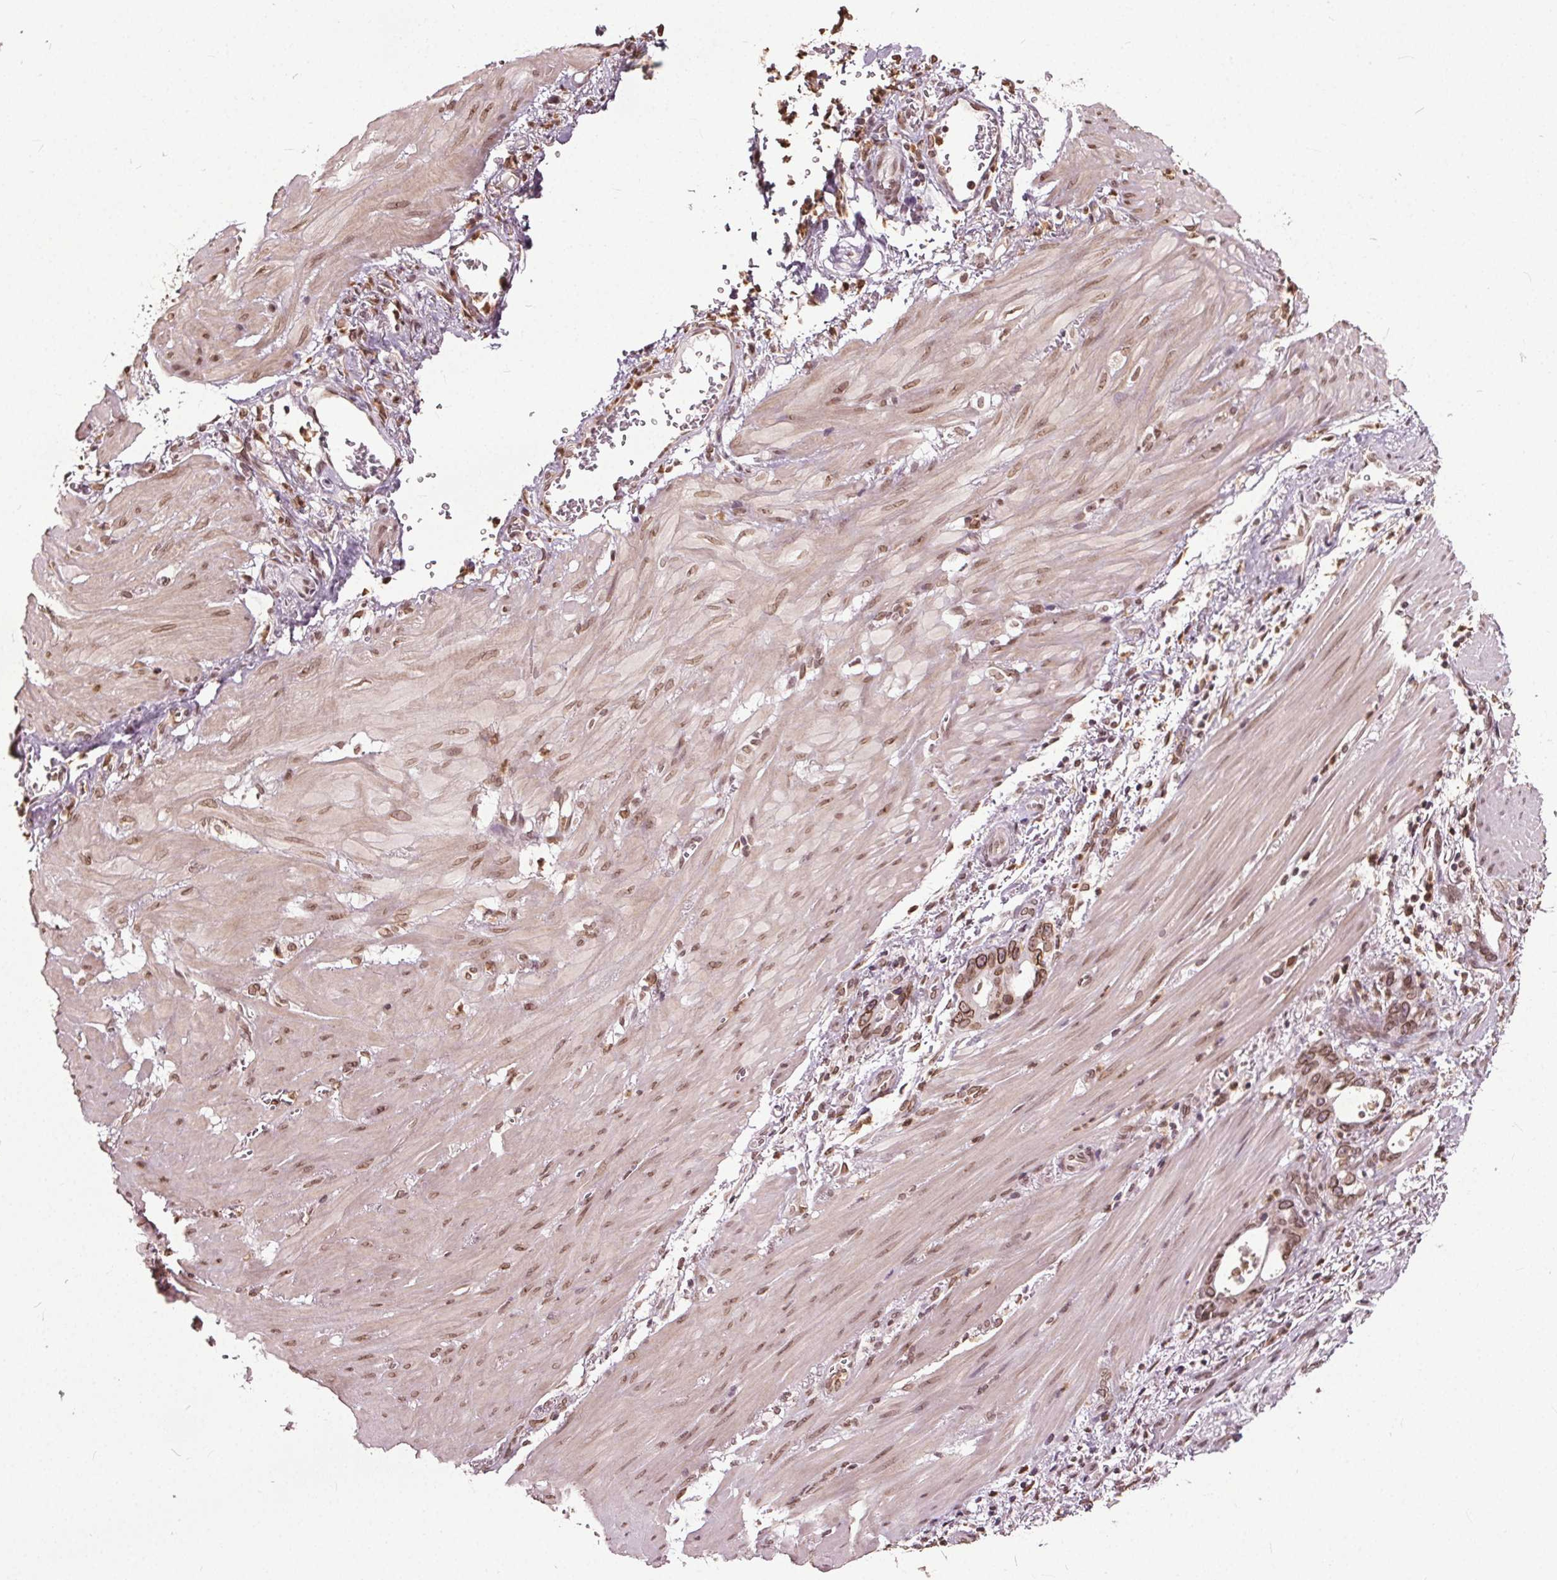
{"staining": {"intensity": "moderate", "quantity": ">75%", "location": "cytoplasmic/membranous,nuclear"}, "tissue": "stomach cancer", "cell_type": "Tumor cells", "image_type": "cancer", "snomed": [{"axis": "morphology", "description": "Normal tissue, NOS"}, {"axis": "morphology", "description": "Adenocarcinoma, NOS"}, {"axis": "topography", "description": "Esophagus"}, {"axis": "topography", "description": "Stomach, upper"}], "caption": "A brown stain shows moderate cytoplasmic/membranous and nuclear positivity of a protein in human stomach cancer (adenocarcinoma) tumor cells.", "gene": "TTC39C", "patient": {"sex": "male", "age": 74}}